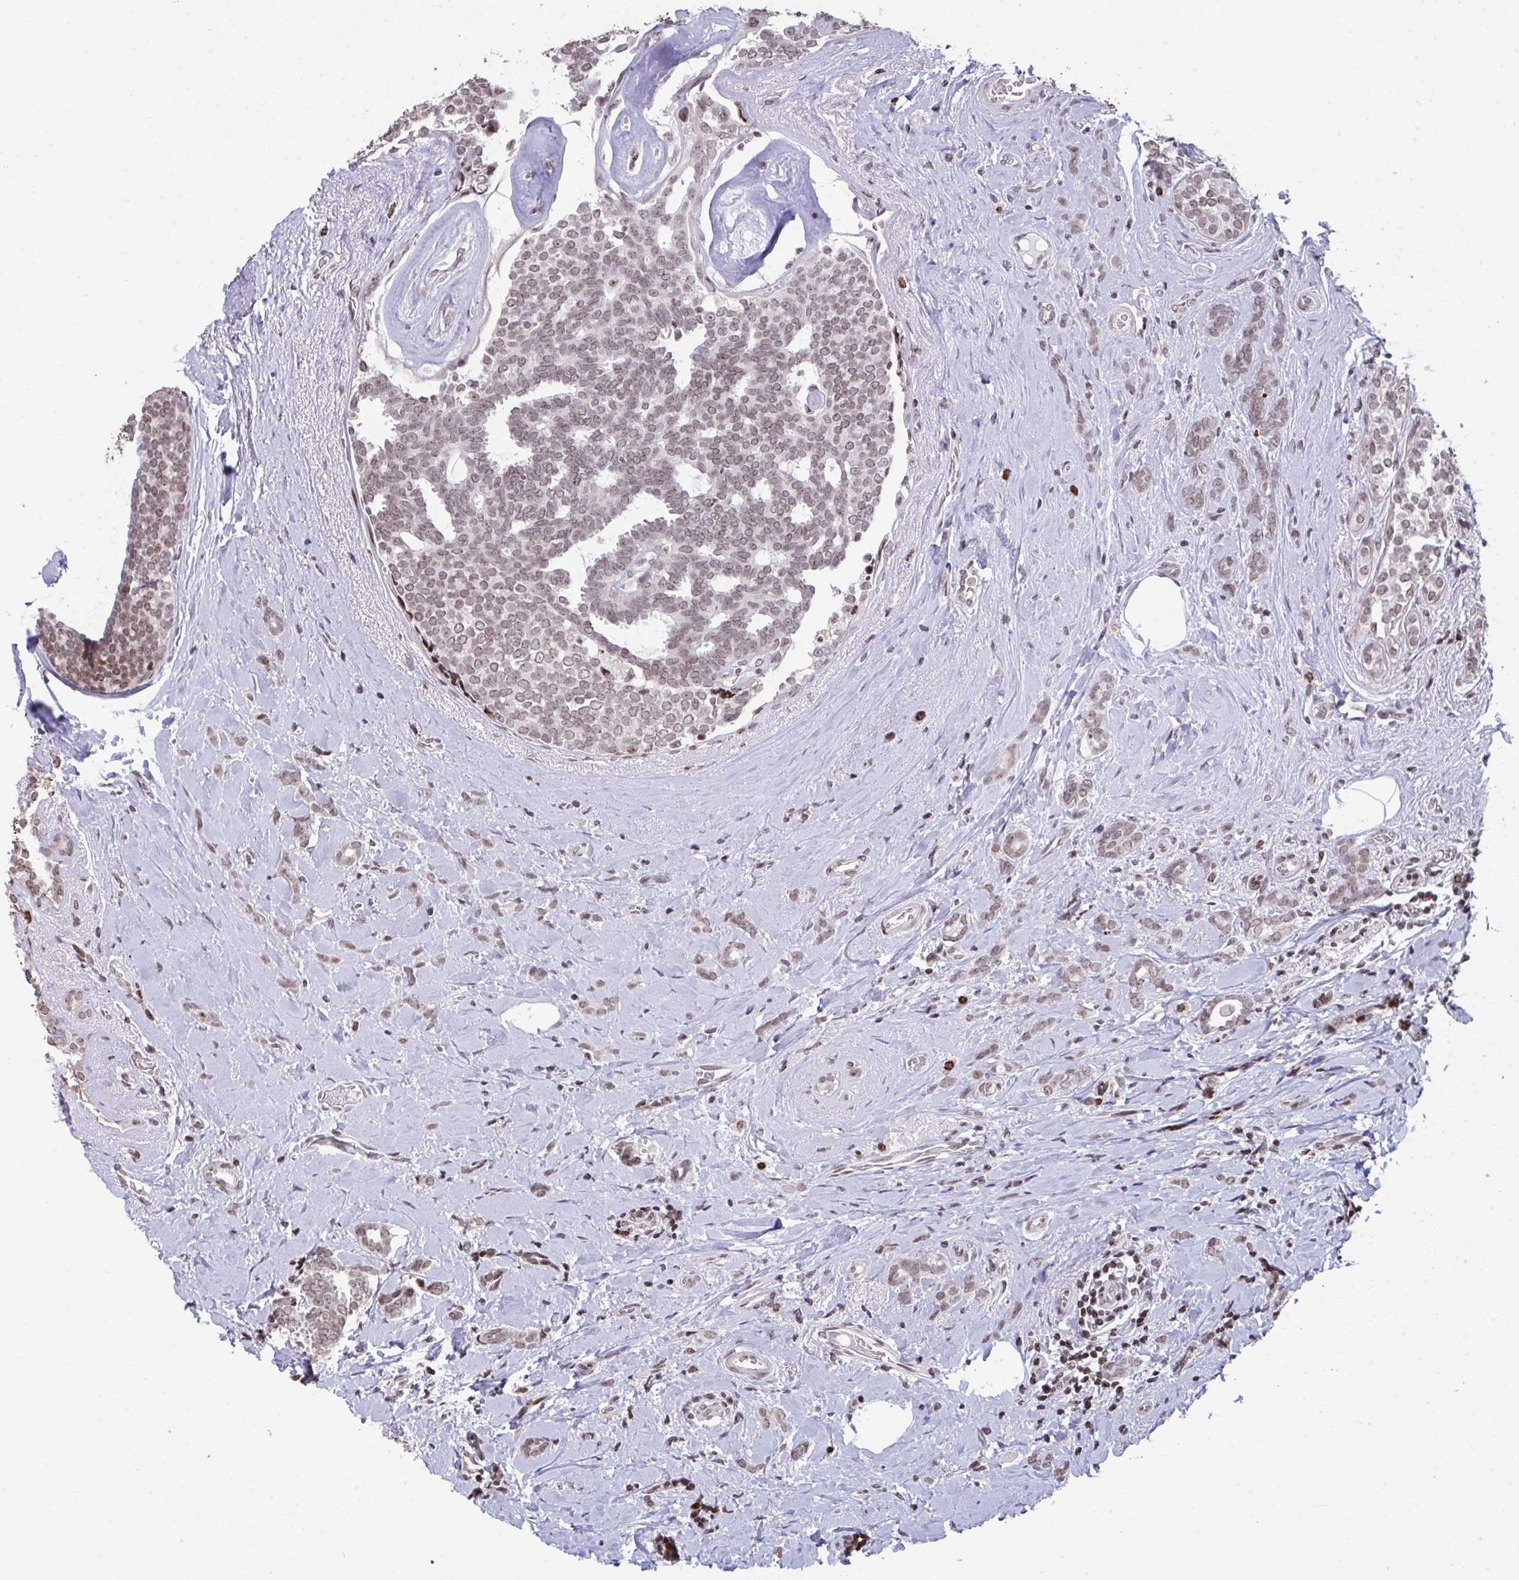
{"staining": {"intensity": "weak", "quantity": ">75%", "location": "nuclear"}, "tissue": "breast cancer", "cell_type": "Tumor cells", "image_type": "cancer", "snomed": [{"axis": "morphology", "description": "Intraductal carcinoma, in situ"}, {"axis": "morphology", "description": "Duct carcinoma"}, {"axis": "morphology", "description": "Lobular carcinoma, in situ"}, {"axis": "topography", "description": "Breast"}], "caption": "Tumor cells exhibit weak nuclear positivity in approximately >75% of cells in breast infiltrating ductal carcinoma. The staining was performed using DAB to visualize the protein expression in brown, while the nuclei were stained in blue with hematoxylin (Magnification: 20x).", "gene": "NIP7", "patient": {"sex": "female", "age": 44}}